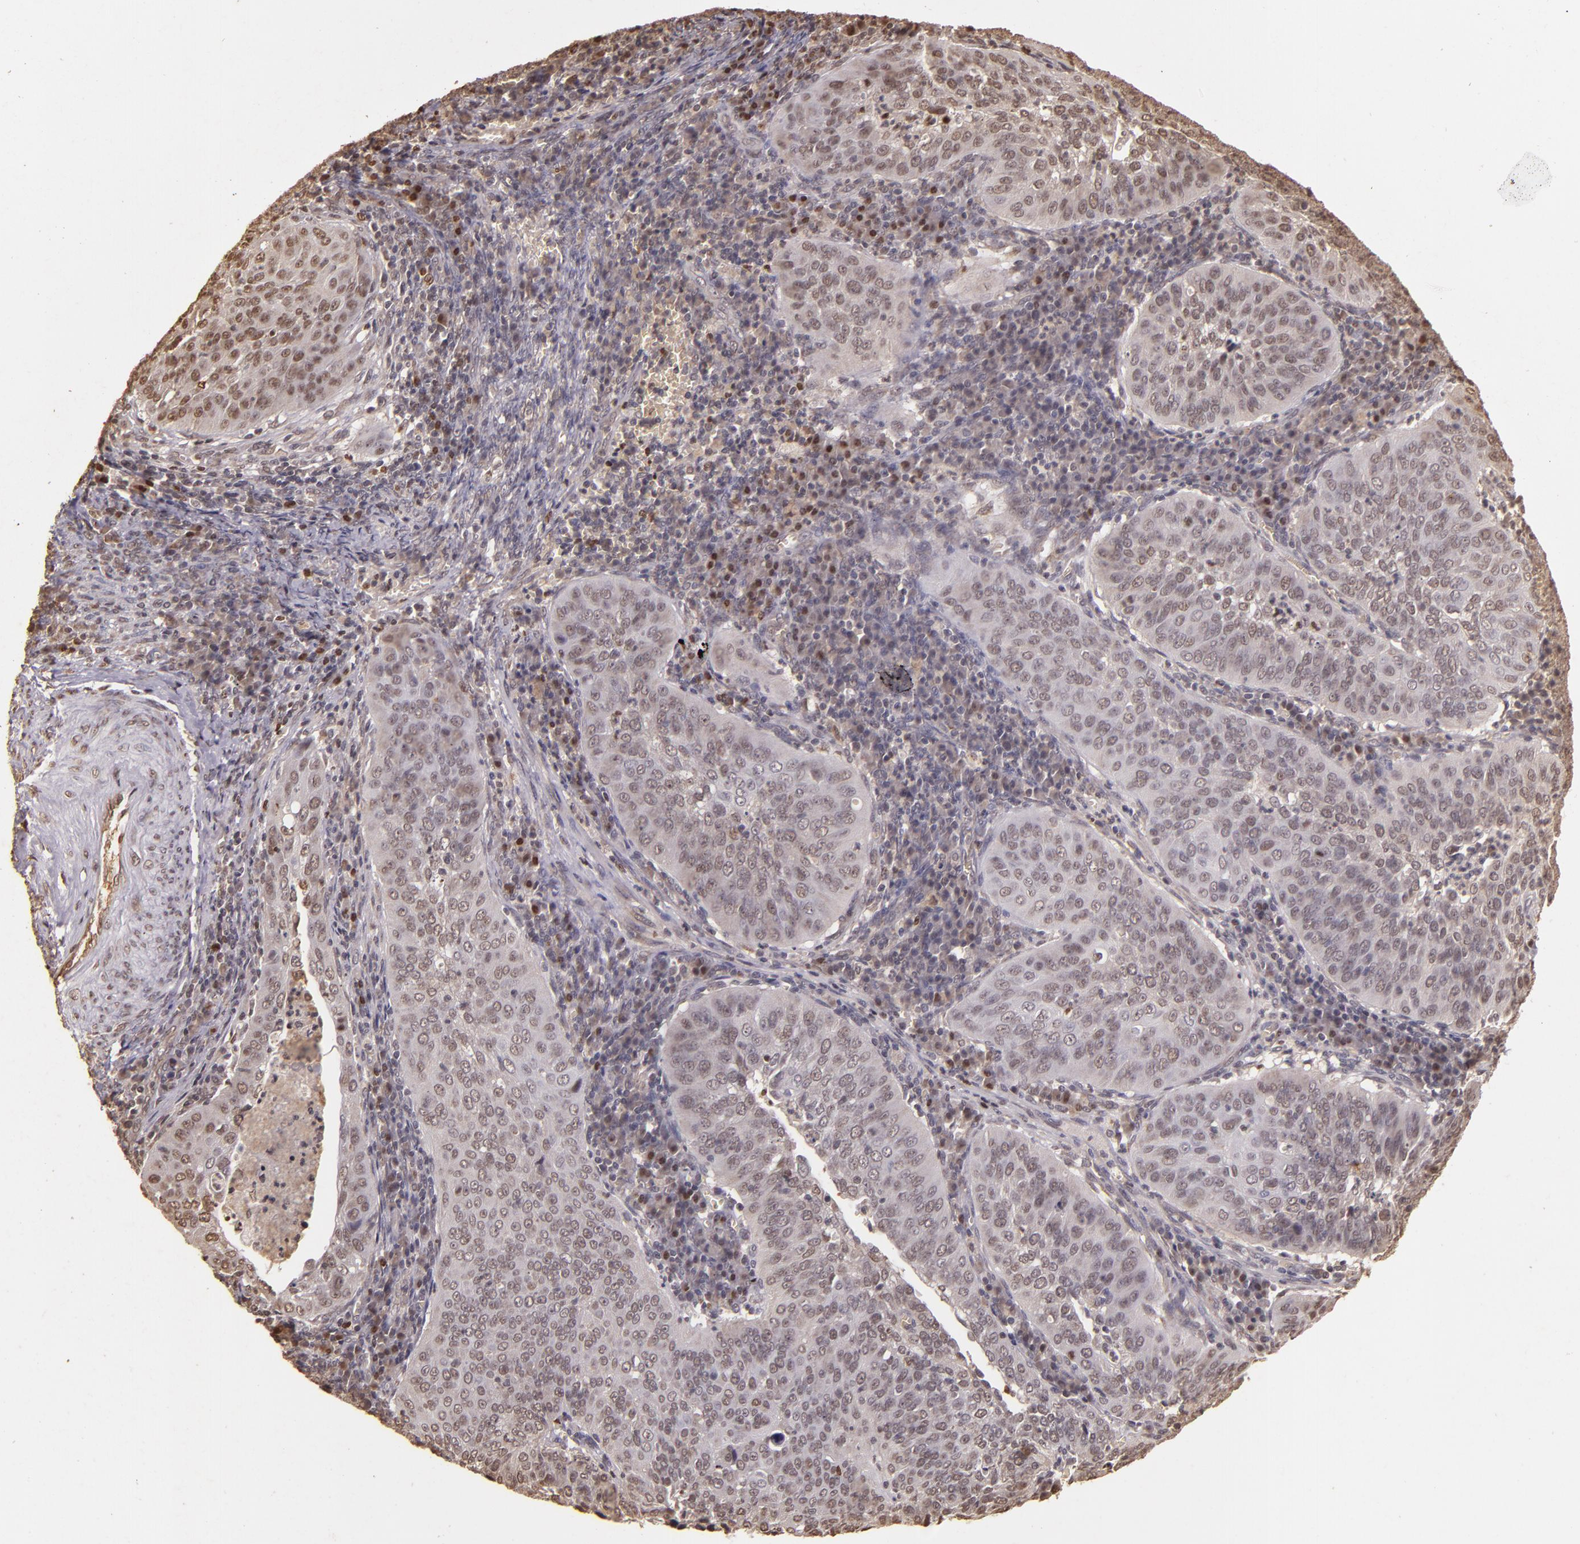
{"staining": {"intensity": "weak", "quantity": ">75%", "location": "cytoplasmic/membranous,nuclear"}, "tissue": "cervical cancer", "cell_type": "Tumor cells", "image_type": "cancer", "snomed": [{"axis": "morphology", "description": "Squamous cell carcinoma, NOS"}, {"axis": "topography", "description": "Cervix"}], "caption": "Protein analysis of cervical cancer tissue reveals weak cytoplasmic/membranous and nuclear positivity in approximately >75% of tumor cells.", "gene": "CUL1", "patient": {"sex": "female", "age": 39}}